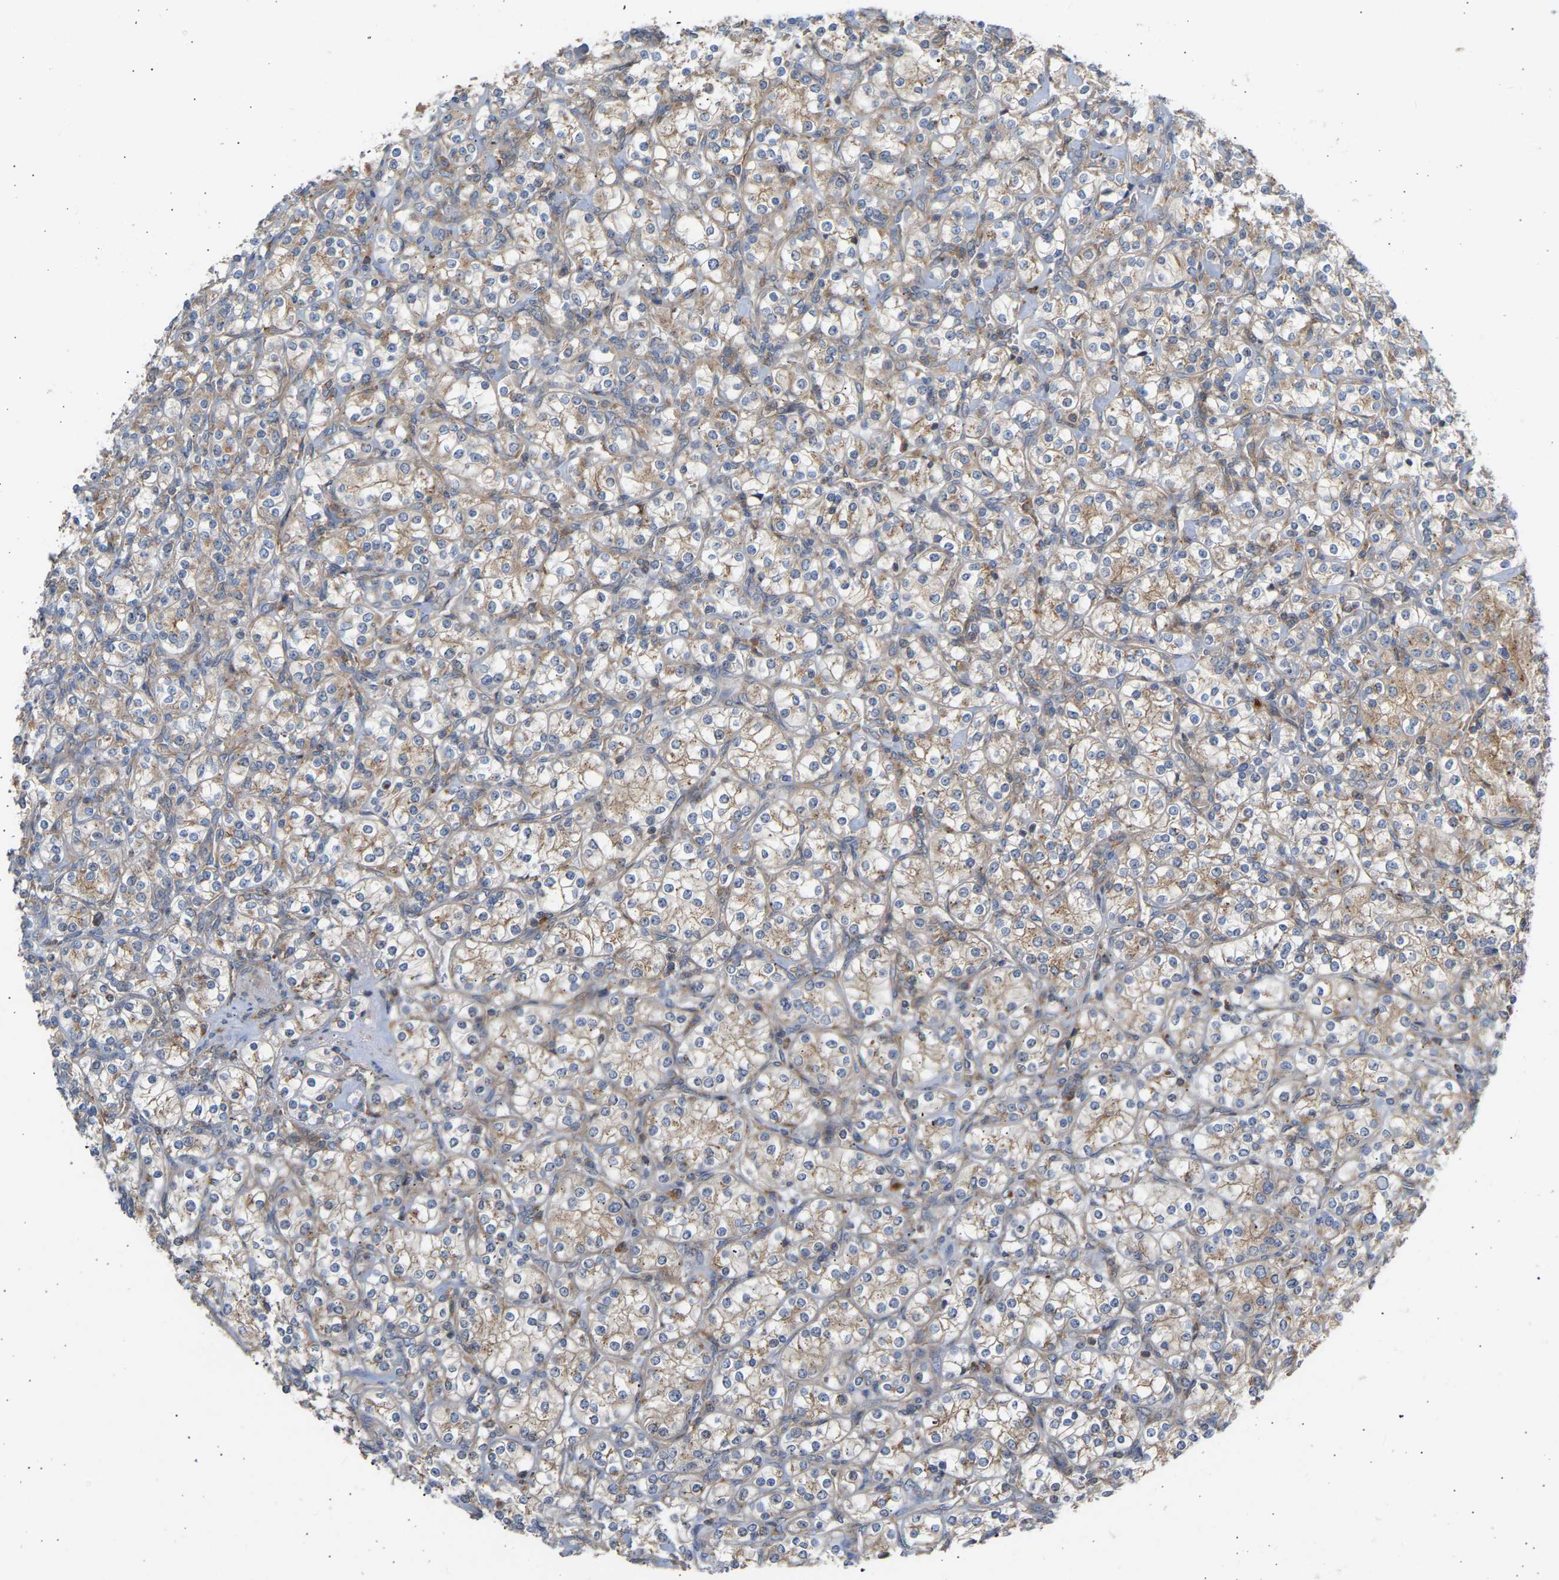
{"staining": {"intensity": "weak", "quantity": ">75%", "location": "cytoplasmic/membranous"}, "tissue": "renal cancer", "cell_type": "Tumor cells", "image_type": "cancer", "snomed": [{"axis": "morphology", "description": "Adenocarcinoma, NOS"}, {"axis": "topography", "description": "Kidney"}], "caption": "Immunohistochemistry (IHC) image of human renal cancer (adenocarcinoma) stained for a protein (brown), which displays low levels of weak cytoplasmic/membranous staining in approximately >75% of tumor cells.", "gene": "GCN1", "patient": {"sex": "male", "age": 77}}